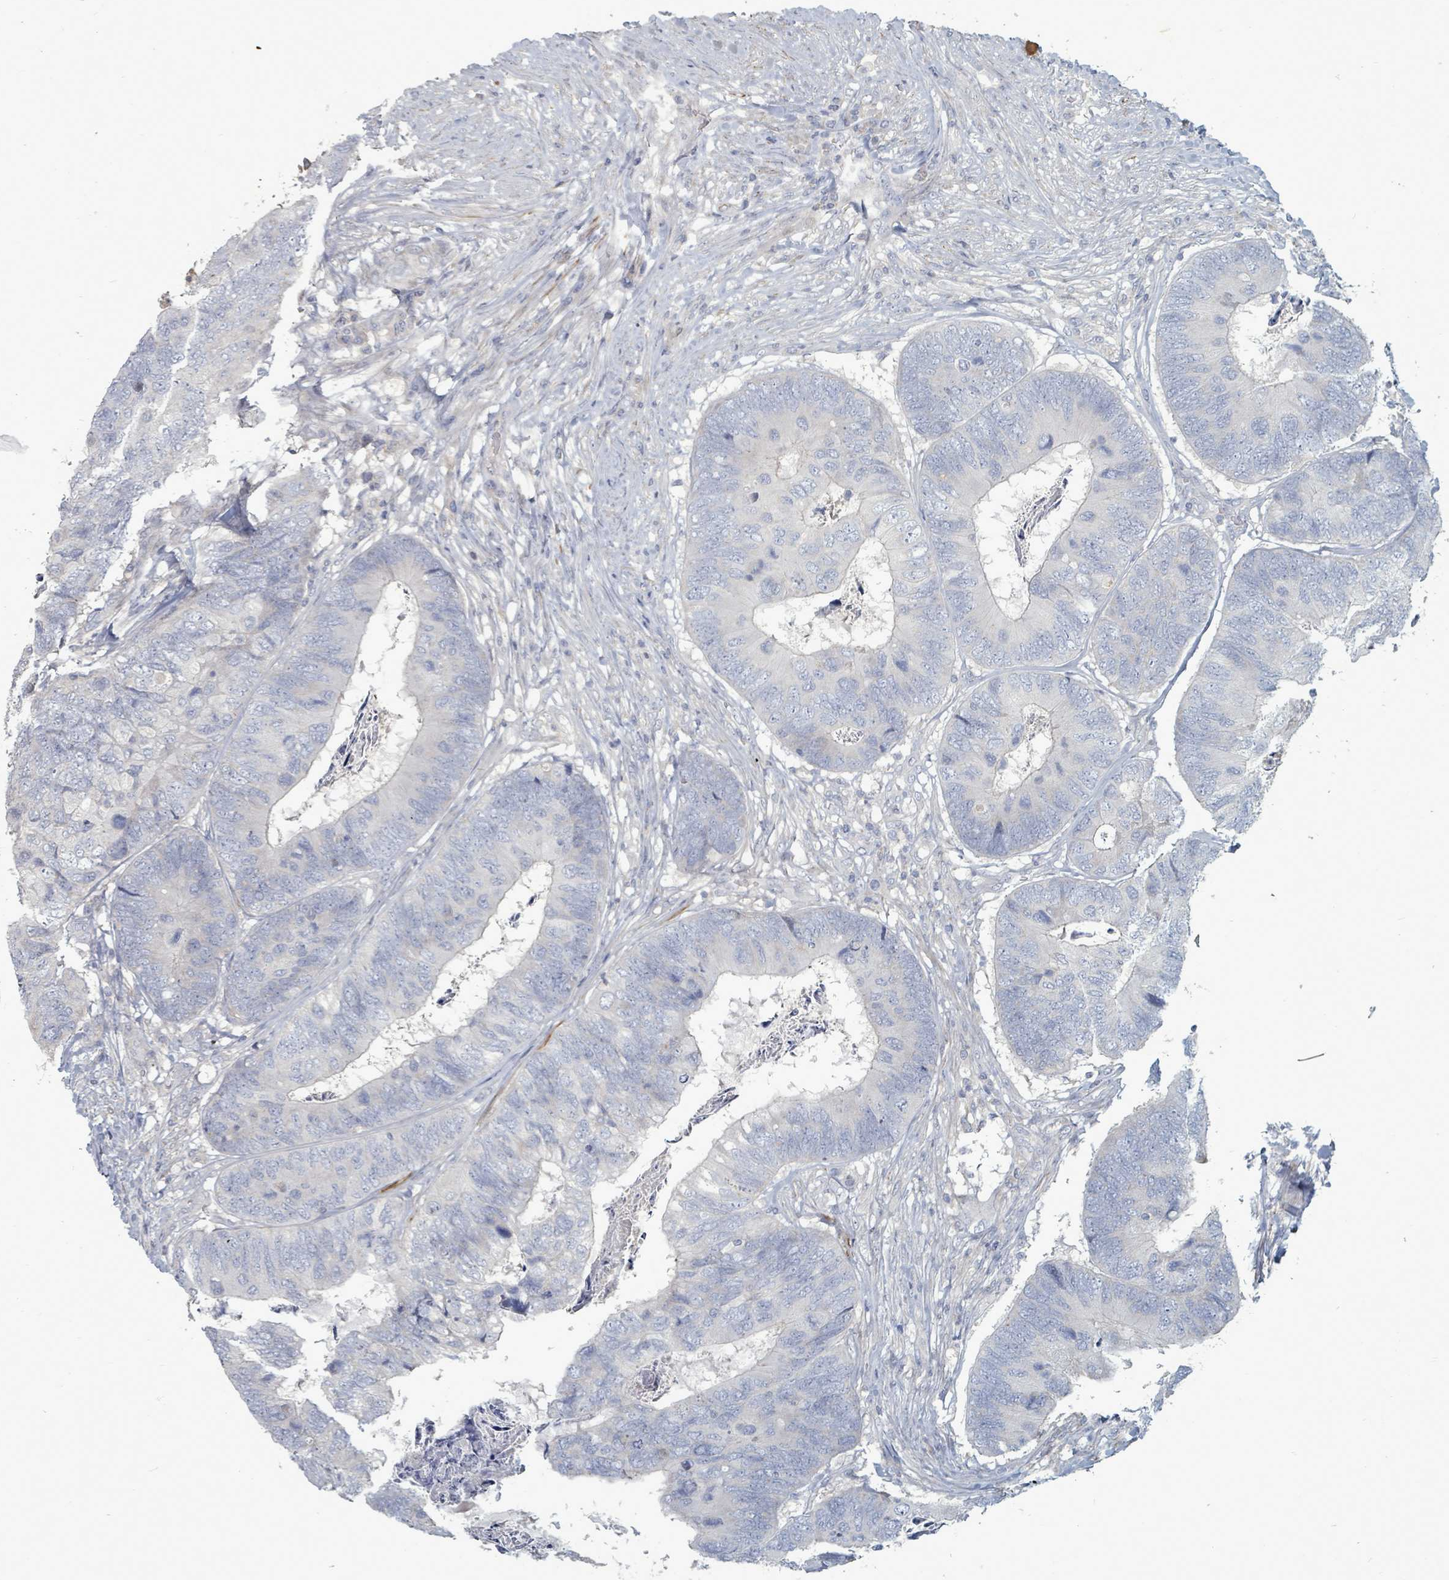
{"staining": {"intensity": "negative", "quantity": "none", "location": "none"}, "tissue": "colorectal cancer", "cell_type": "Tumor cells", "image_type": "cancer", "snomed": [{"axis": "morphology", "description": "Adenocarcinoma, NOS"}, {"axis": "topography", "description": "Colon"}], "caption": "IHC of human colorectal cancer (adenocarcinoma) demonstrates no staining in tumor cells.", "gene": "ARGFX", "patient": {"sex": "female", "age": 67}}